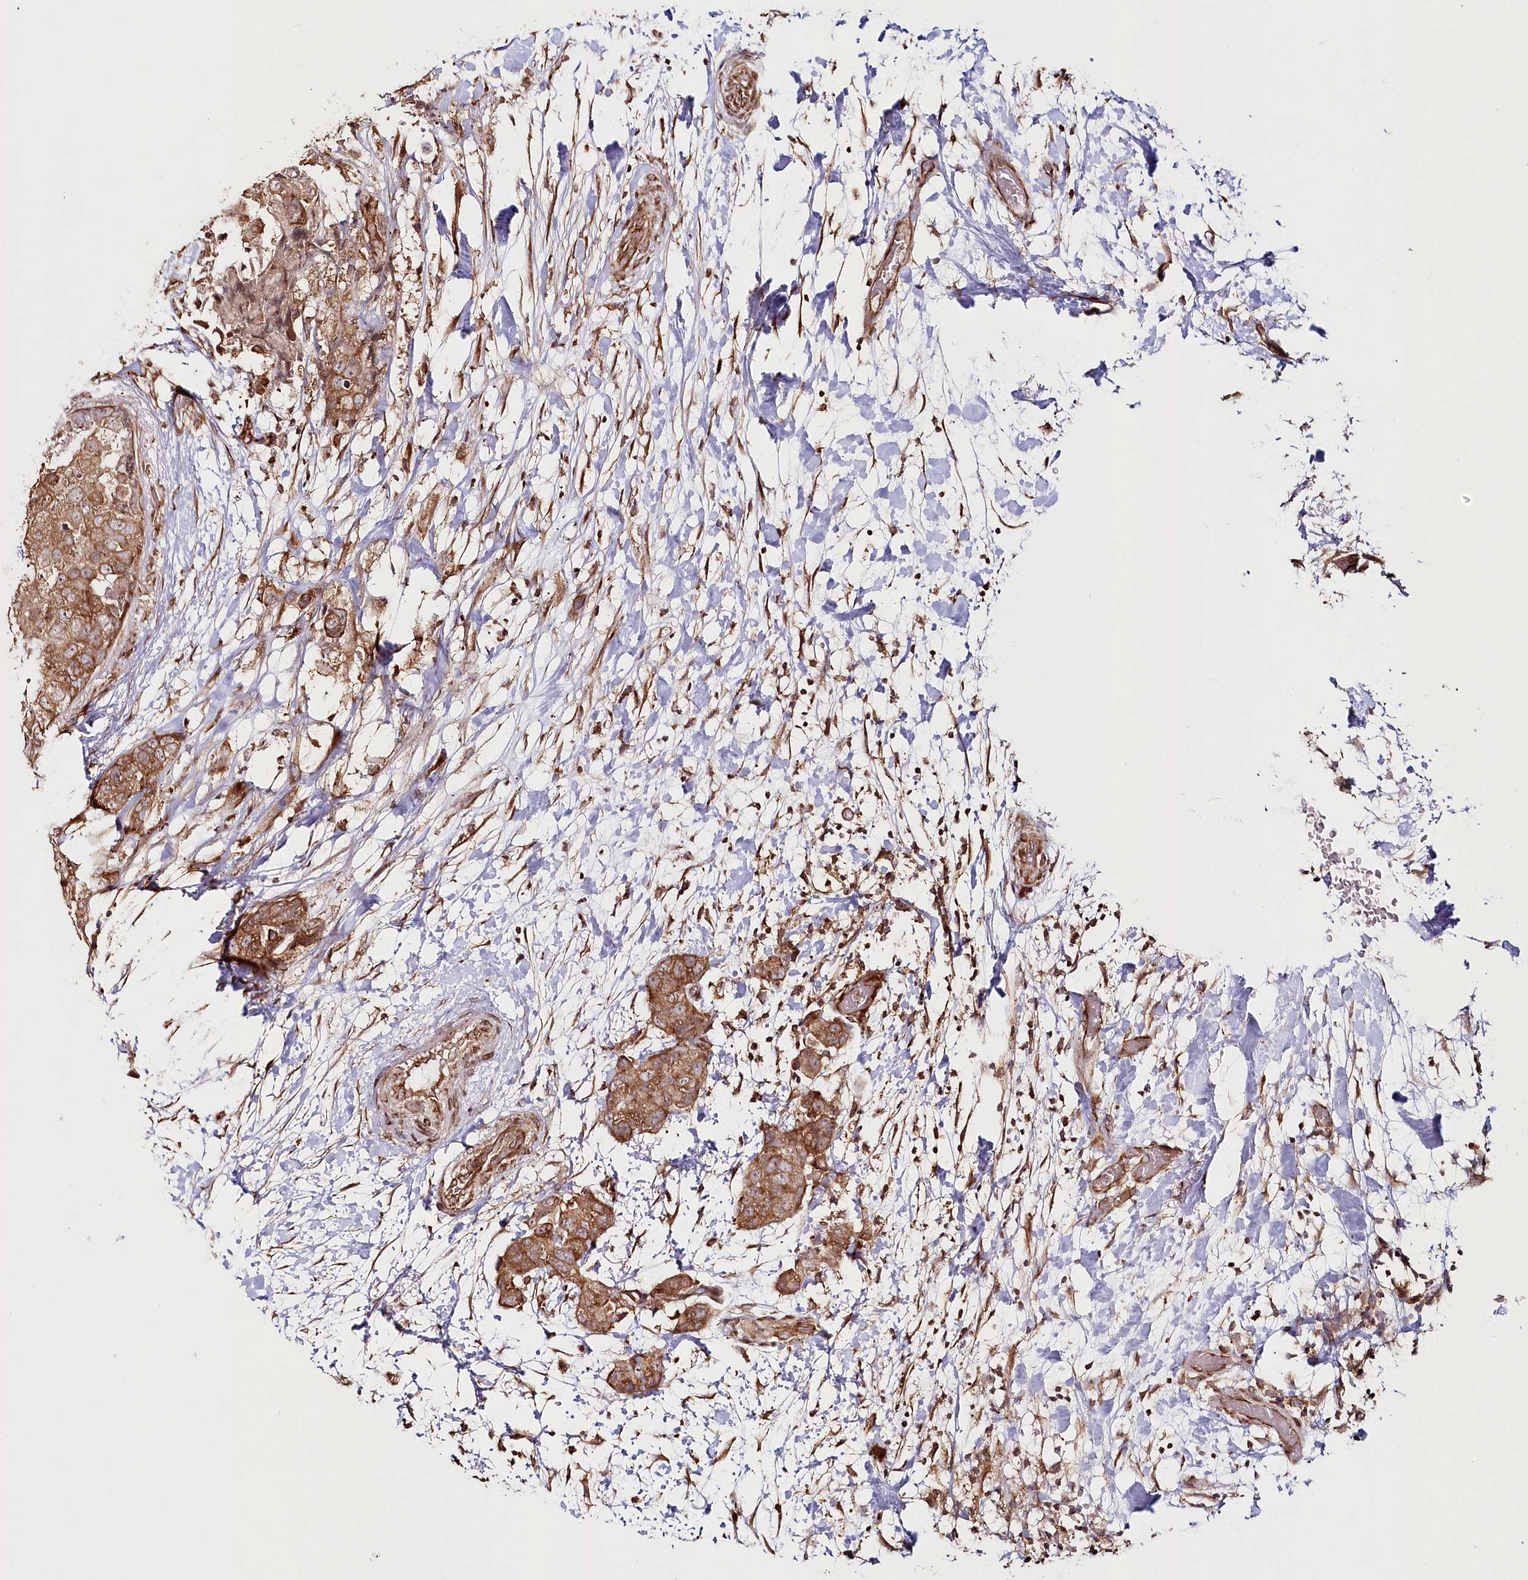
{"staining": {"intensity": "moderate", "quantity": ">75%", "location": "cytoplasmic/membranous"}, "tissue": "breast cancer", "cell_type": "Tumor cells", "image_type": "cancer", "snomed": [{"axis": "morphology", "description": "Duct carcinoma"}, {"axis": "topography", "description": "Breast"}], "caption": "The histopathology image reveals immunohistochemical staining of breast invasive ductal carcinoma. There is moderate cytoplasmic/membranous staining is appreciated in approximately >75% of tumor cells.", "gene": "OTUD4", "patient": {"sex": "female", "age": 62}}